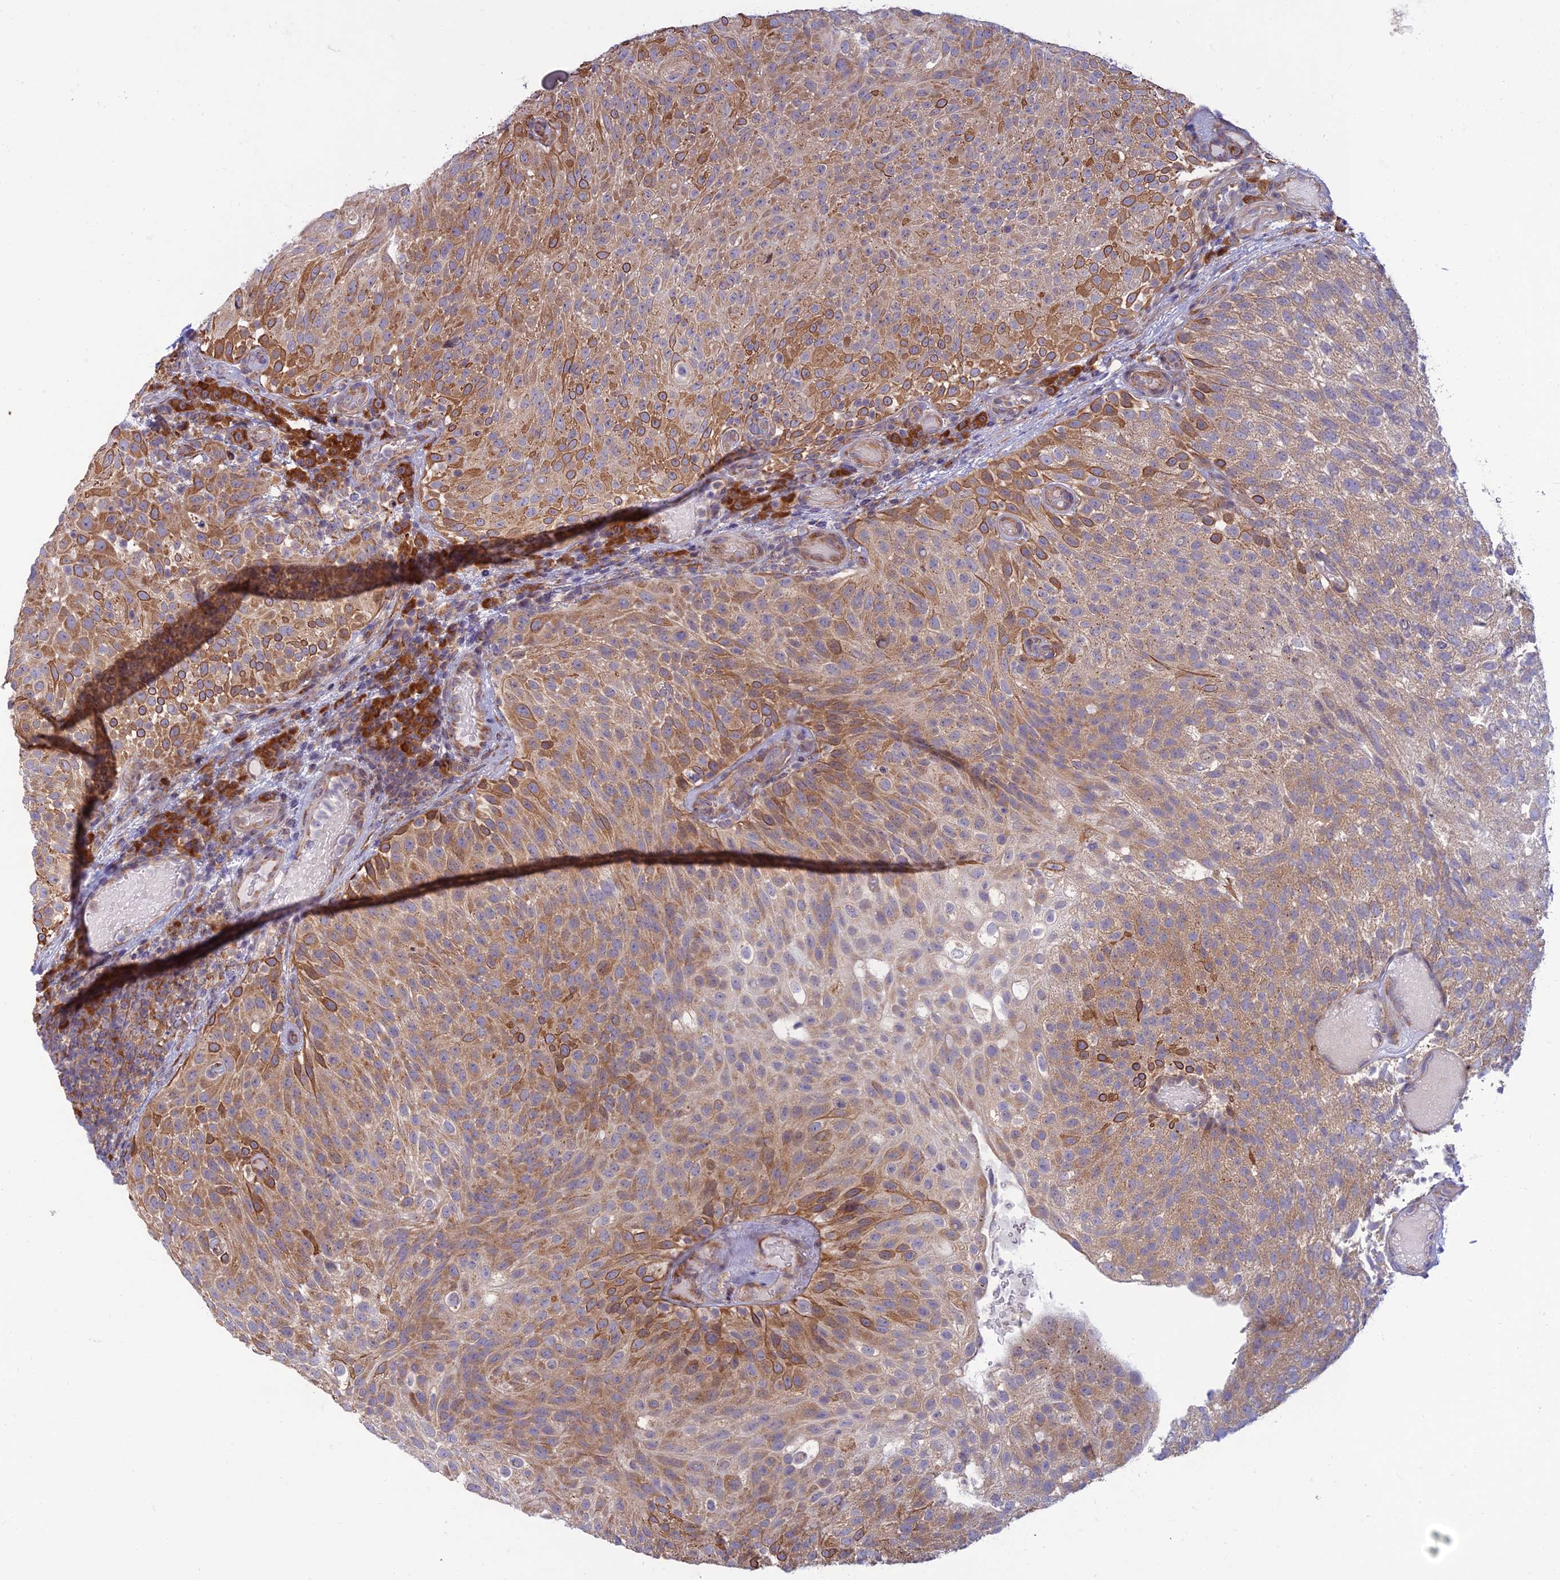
{"staining": {"intensity": "moderate", "quantity": "25%-75%", "location": "cytoplasmic/membranous"}, "tissue": "urothelial cancer", "cell_type": "Tumor cells", "image_type": "cancer", "snomed": [{"axis": "morphology", "description": "Urothelial carcinoma, Low grade"}, {"axis": "topography", "description": "Urinary bladder"}], "caption": "Low-grade urothelial carcinoma tissue shows moderate cytoplasmic/membranous expression in approximately 25%-75% of tumor cells", "gene": "RPL17-C18orf32", "patient": {"sex": "male", "age": 78}}